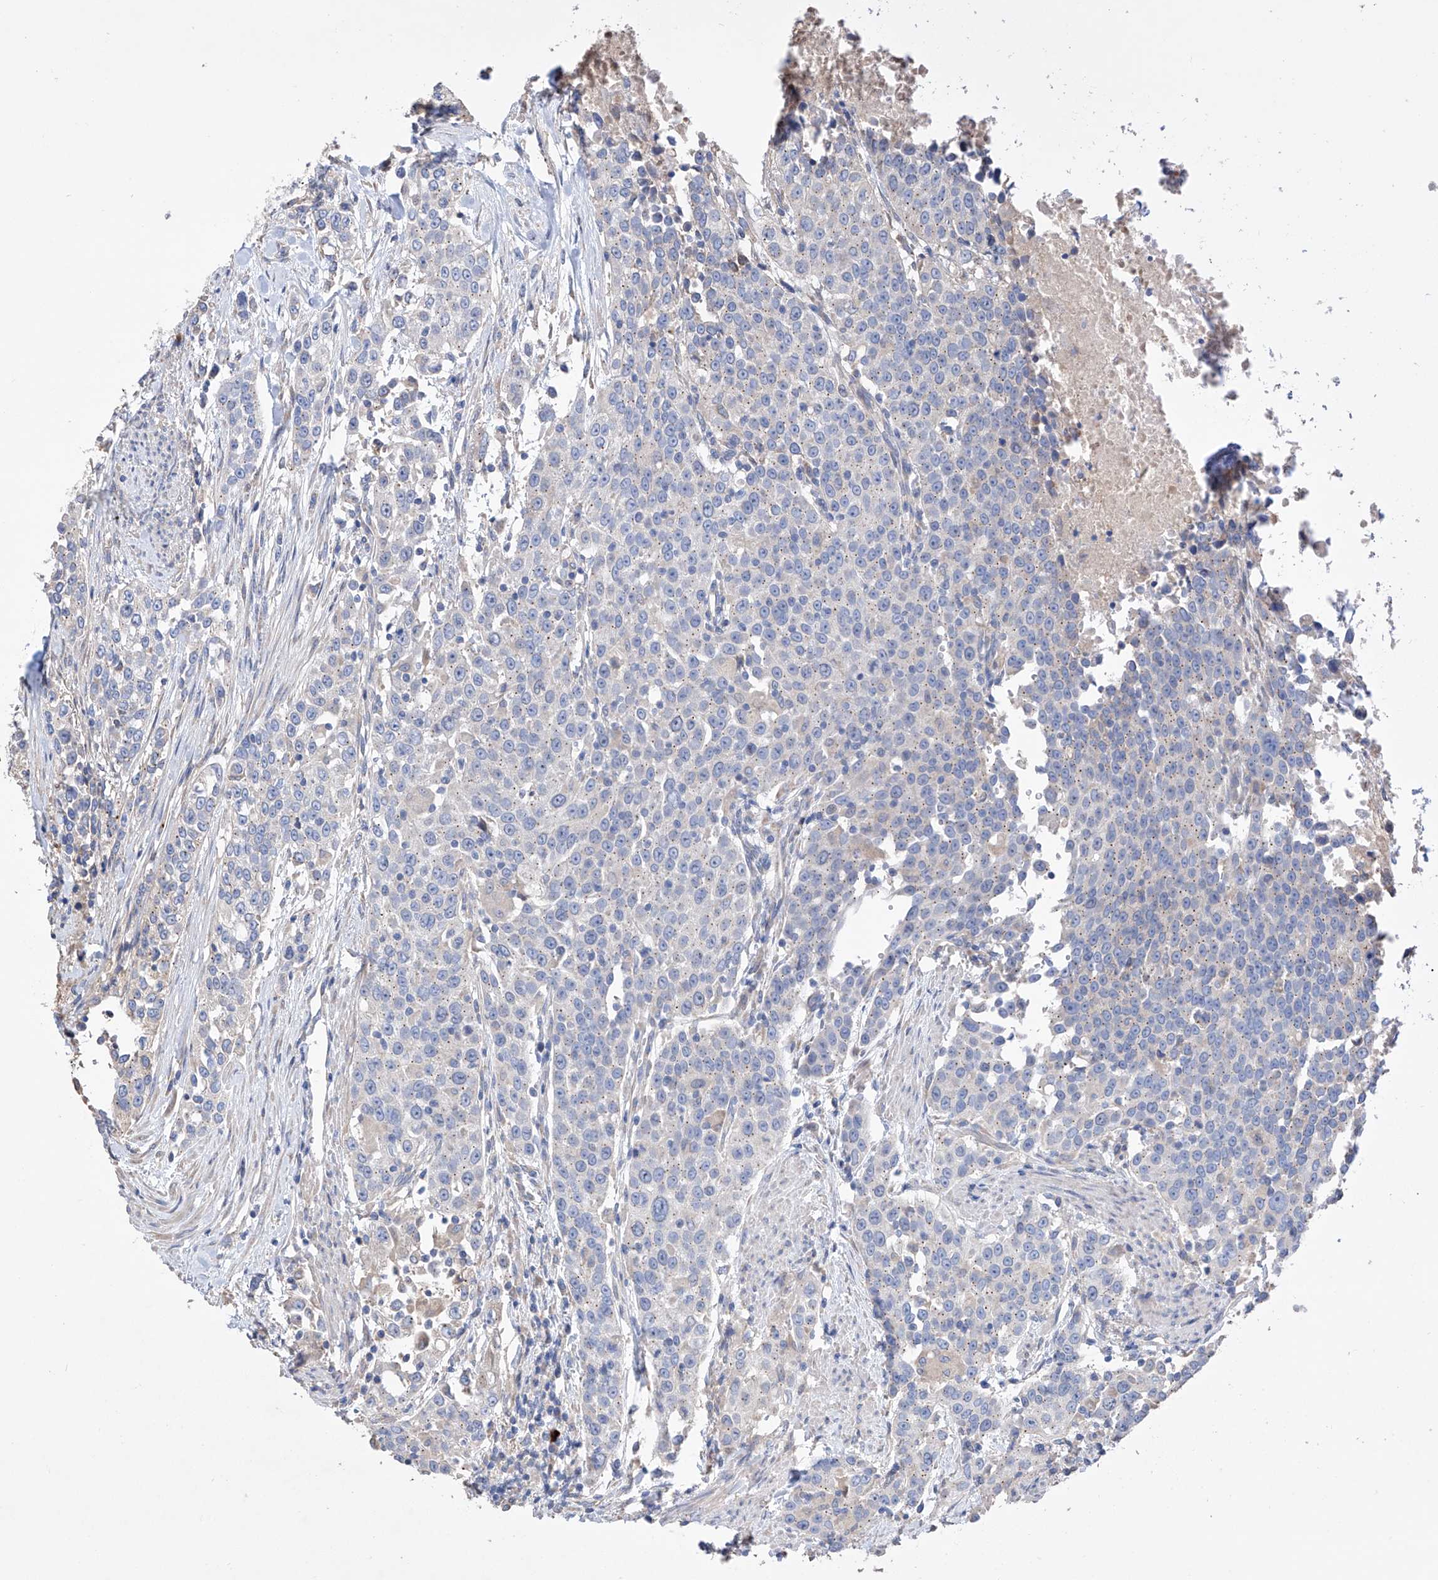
{"staining": {"intensity": "negative", "quantity": "none", "location": "none"}, "tissue": "urothelial cancer", "cell_type": "Tumor cells", "image_type": "cancer", "snomed": [{"axis": "morphology", "description": "Urothelial carcinoma, High grade"}, {"axis": "topography", "description": "Urinary bladder"}], "caption": "DAB (3,3'-diaminobenzidine) immunohistochemical staining of urothelial cancer demonstrates no significant expression in tumor cells. (DAB (3,3'-diaminobenzidine) immunohistochemistry, high magnification).", "gene": "AFG1L", "patient": {"sex": "female", "age": 80}}